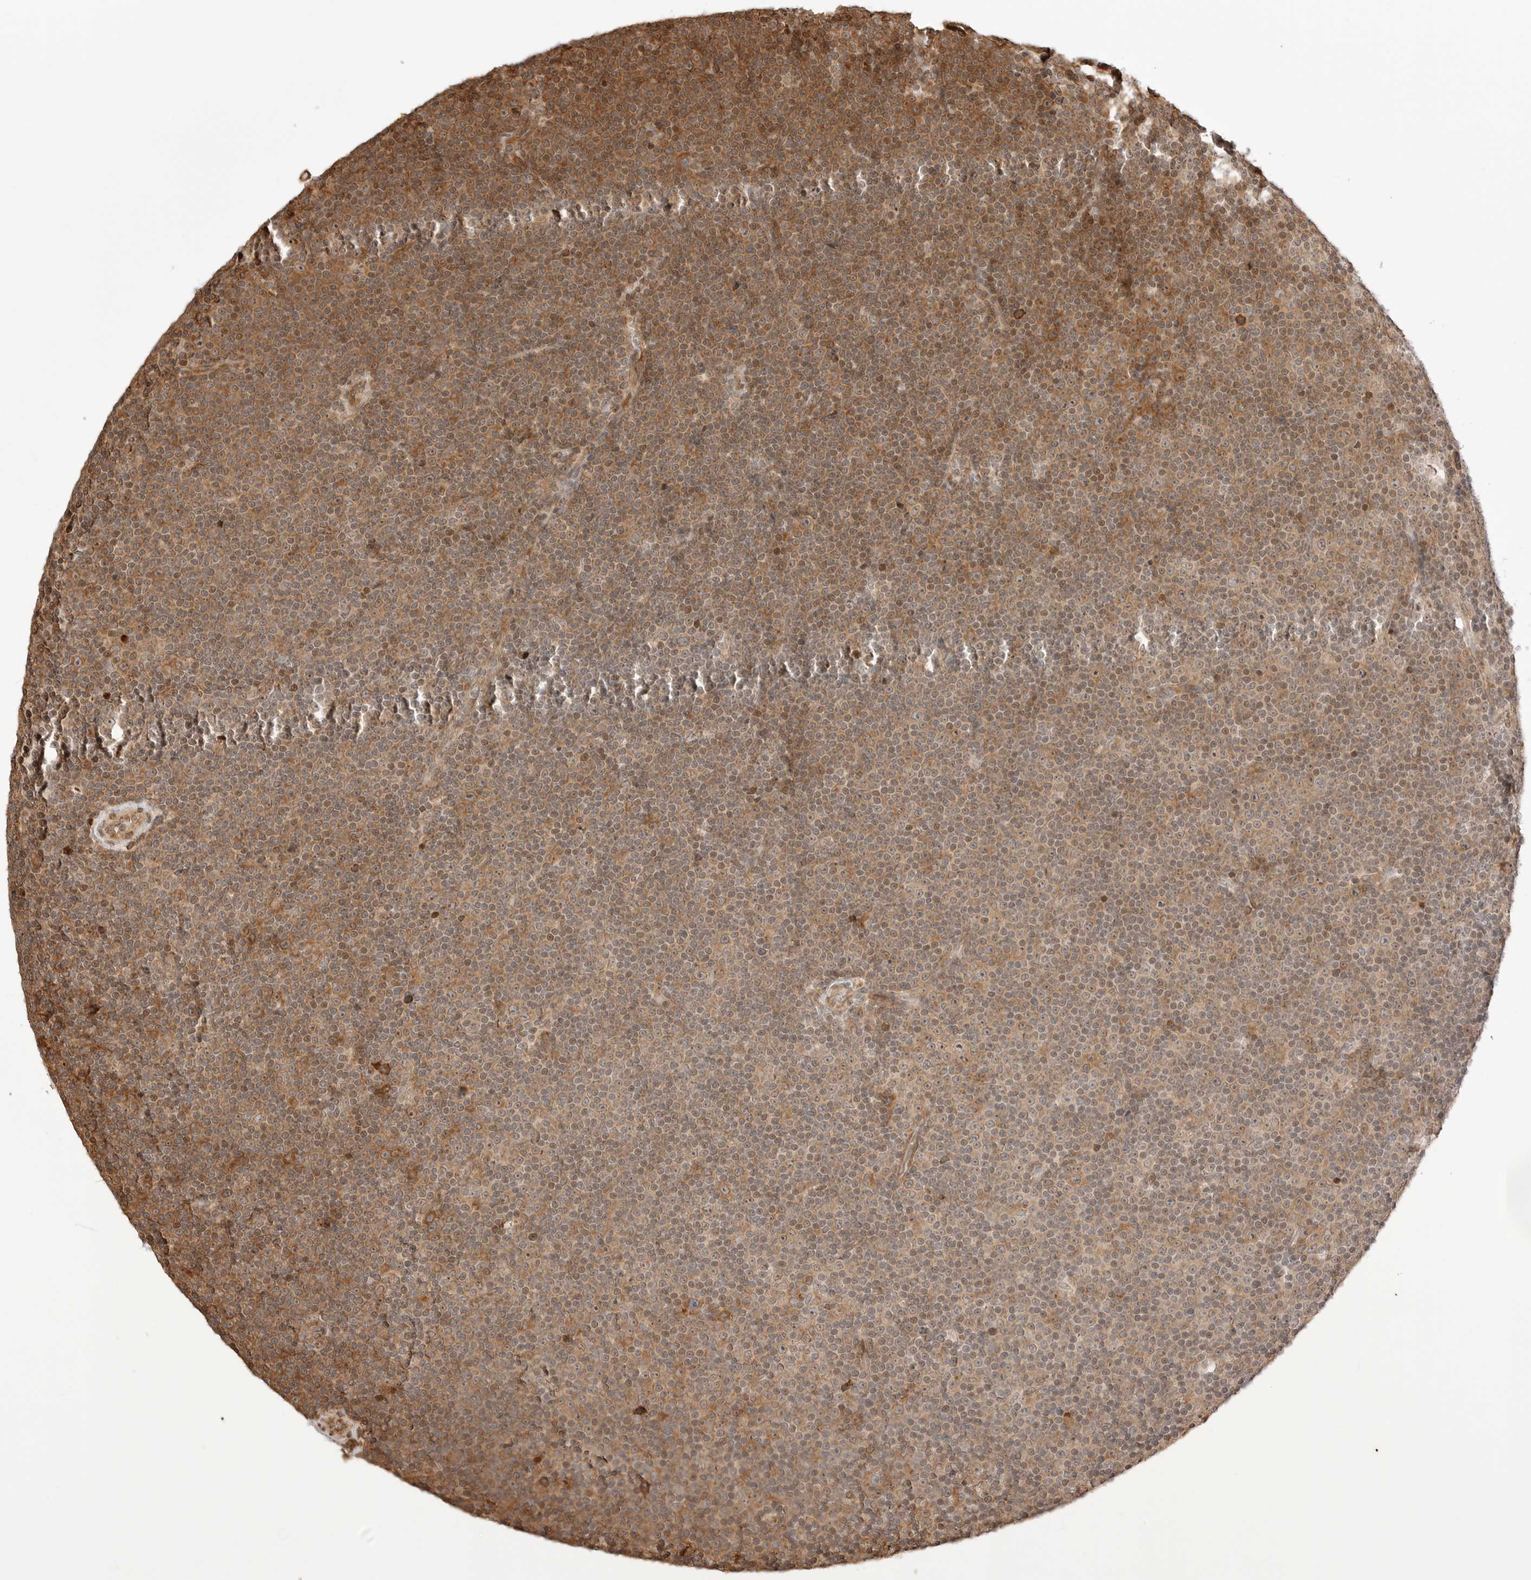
{"staining": {"intensity": "moderate", "quantity": "<25%", "location": "cytoplasmic/membranous,nuclear"}, "tissue": "lymphoma", "cell_type": "Tumor cells", "image_type": "cancer", "snomed": [{"axis": "morphology", "description": "Malignant lymphoma, non-Hodgkin's type, Low grade"}, {"axis": "topography", "description": "Lymph node"}], "caption": "A brown stain labels moderate cytoplasmic/membranous and nuclear expression of a protein in lymphoma tumor cells. (IHC, brightfield microscopy, high magnification).", "gene": "FKBP14", "patient": {"sex": "female", "age": 67}}